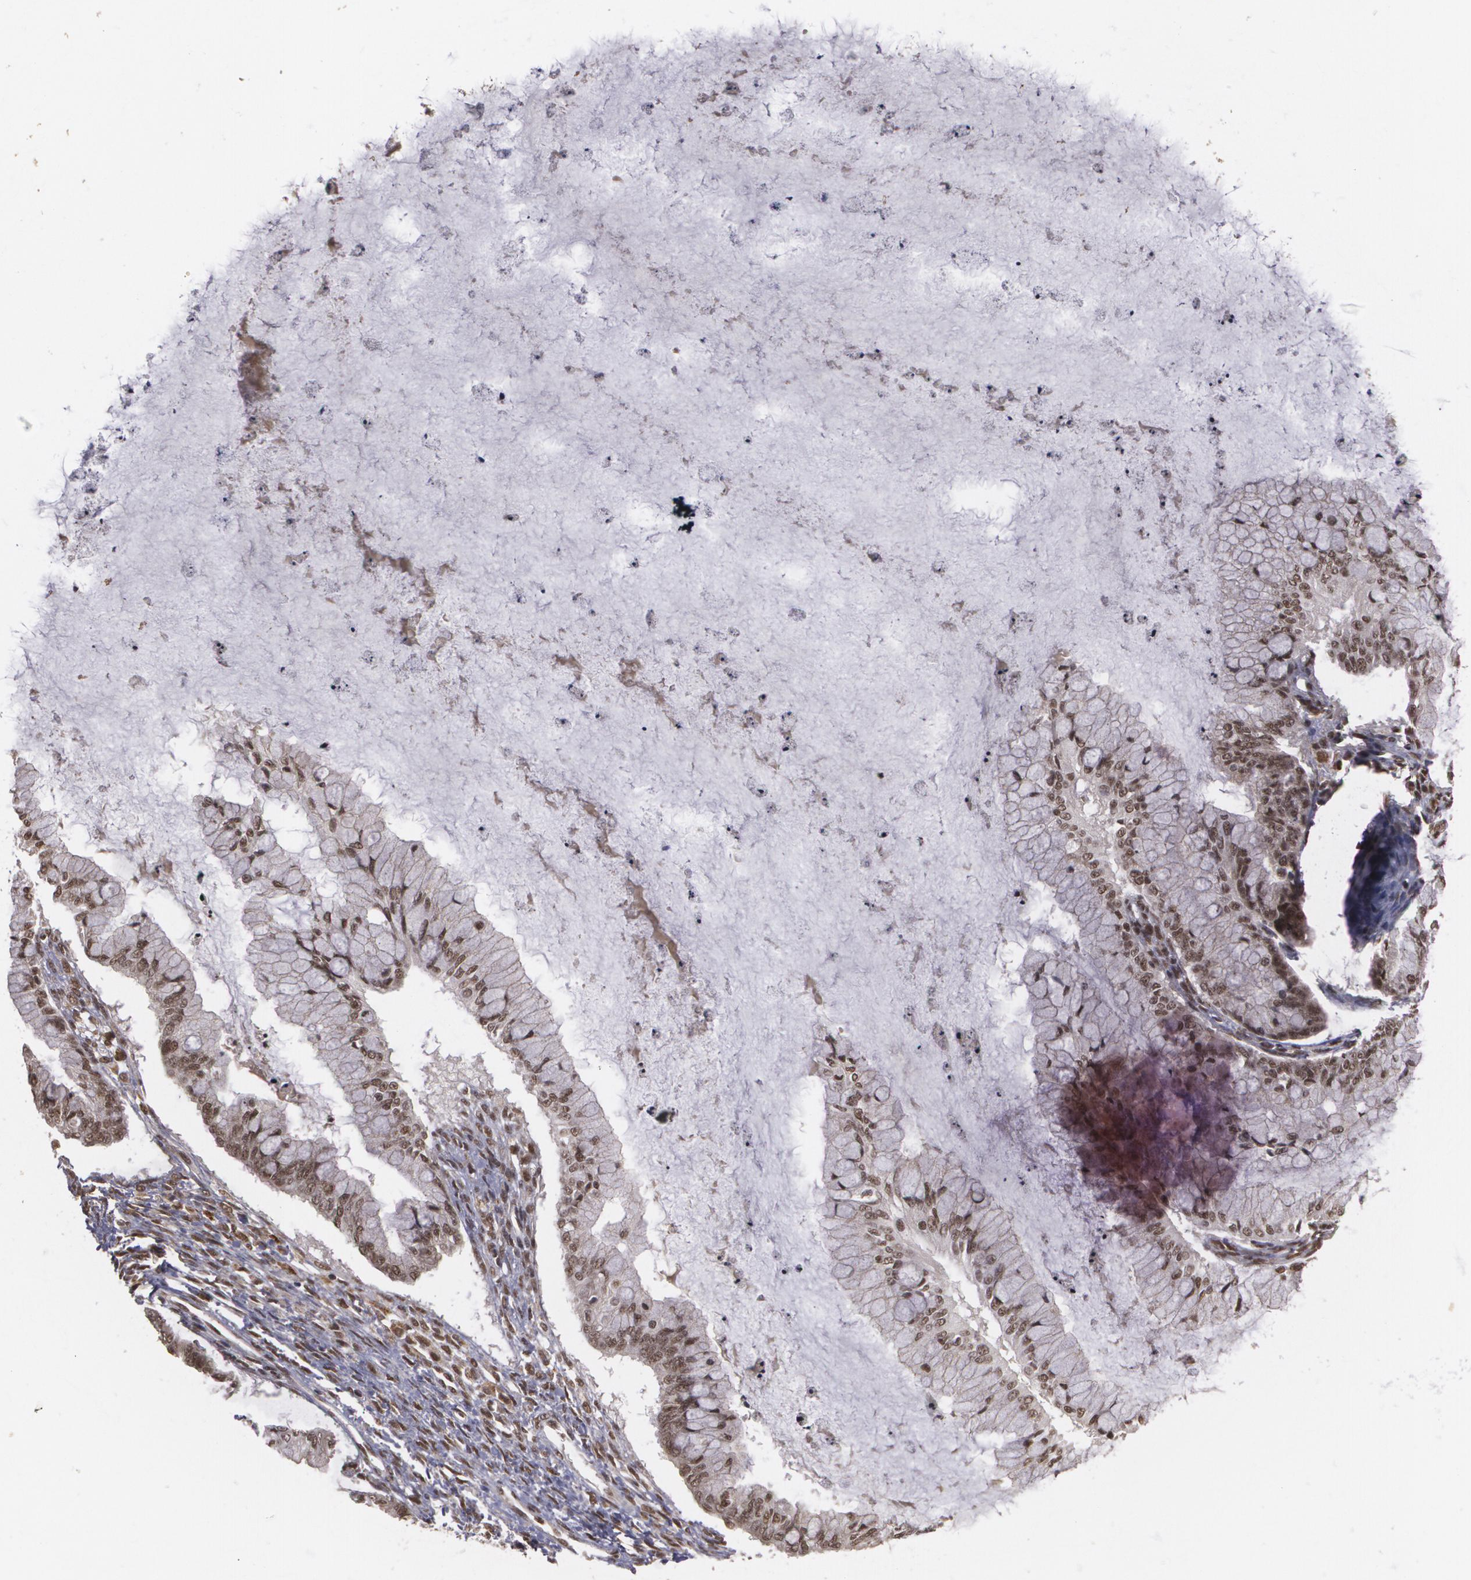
{"staining": {"intensity": "moderate", "quantity": ">75%", "location": "nuclear"}, "tissue": "ovarian cancer", "cell_type": "Tumor cells", "image_type": "cancer", "snomed": [{"axis": "morphology", "description": "Cystadenocarcinoma, mucinous, NOS"}, {"axis": "topography", "description": "Ovary"}], "caption": "An IHC histopathology image of tumor tissue is shown. Protein staining in brown labels moderate nuclear positivity in ovarian mucinous cystadenocarcinoma within tumor cells.", "gene": "RXRB", "patient": {"sex": "female", "age": 57}}